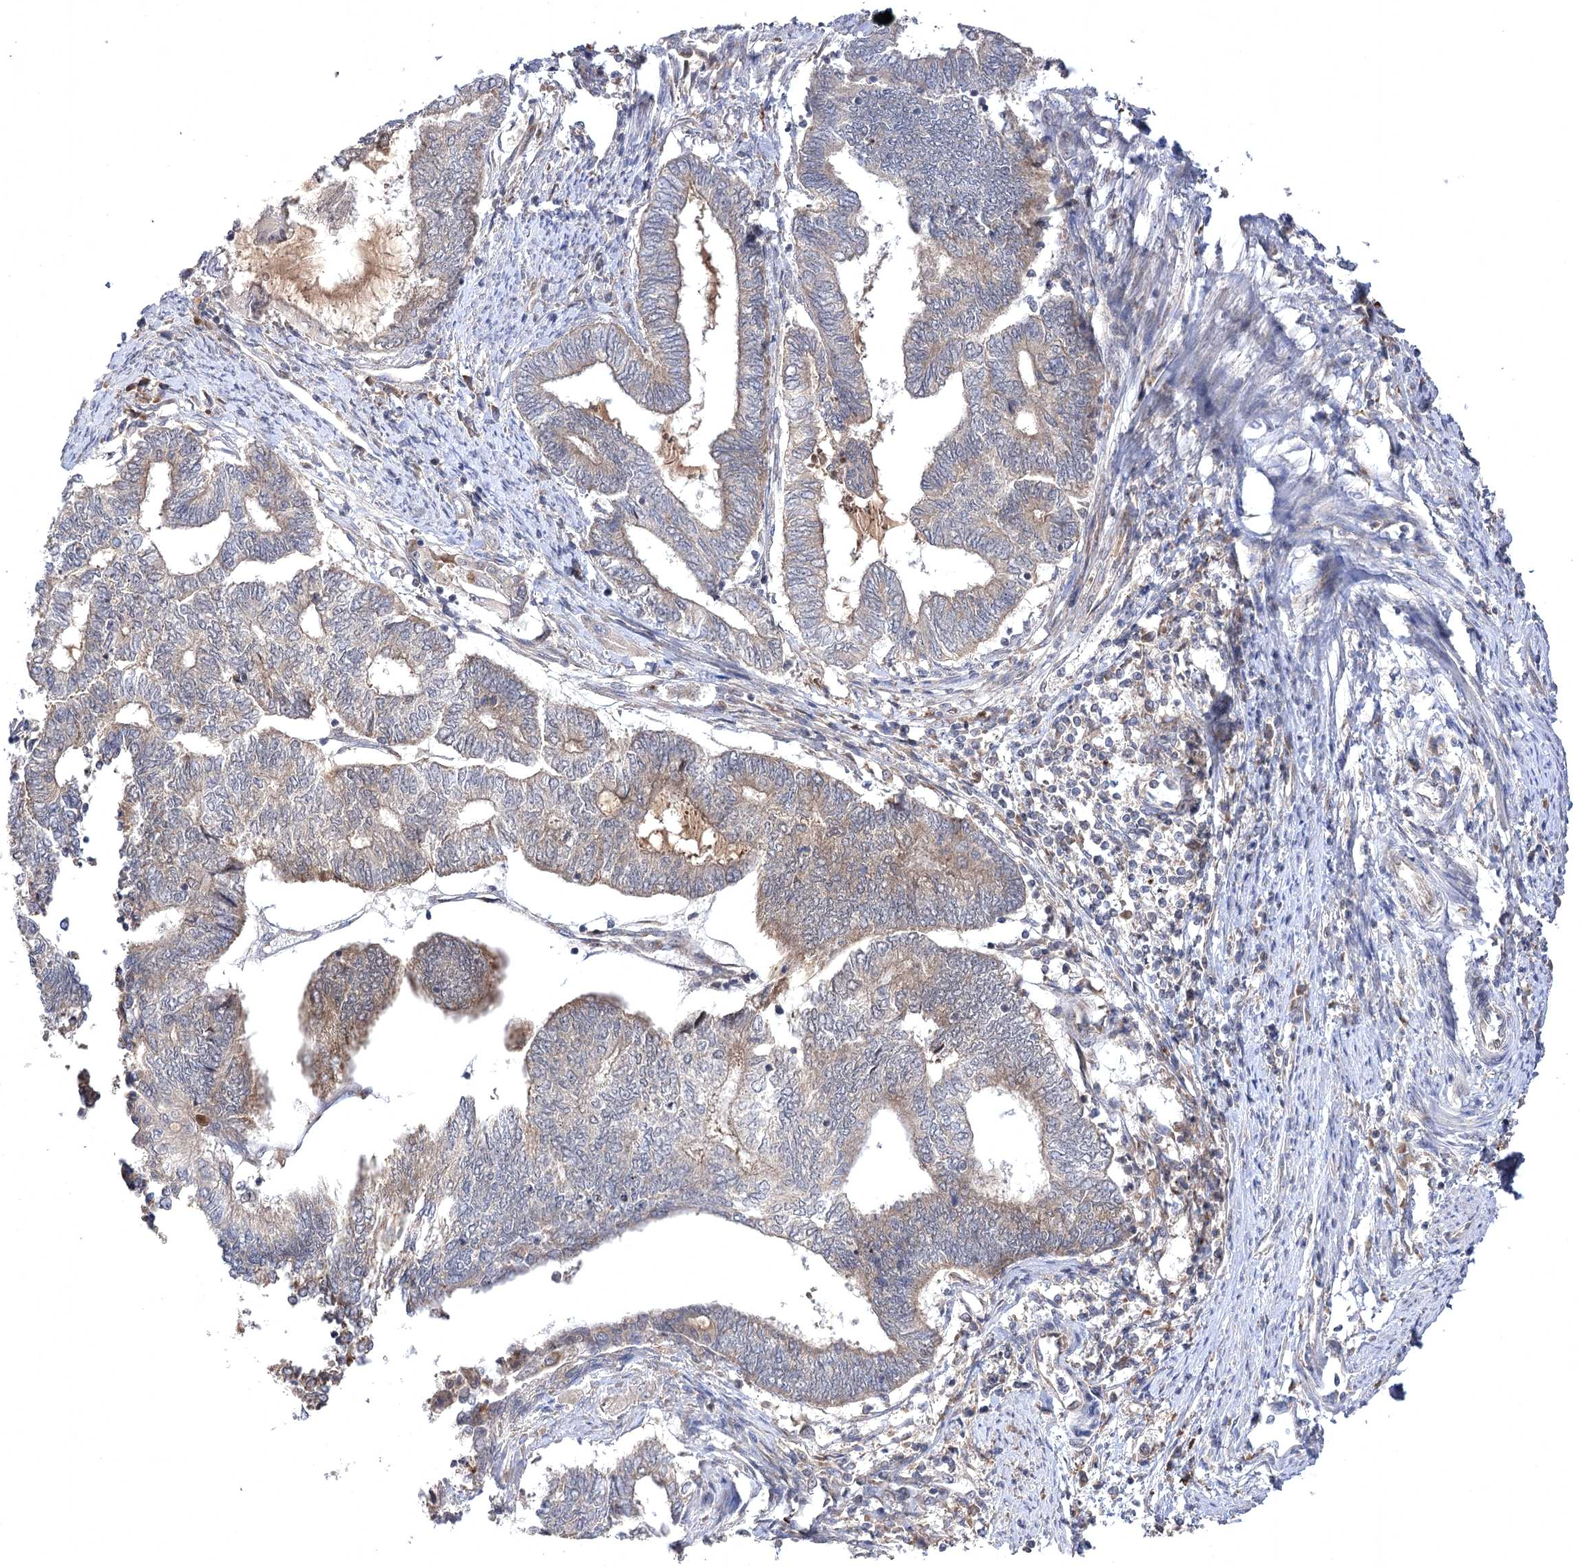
{"staining": {"intensity": "weak", "quantity": "25%-75%", "location": "cytoplasmic/membranous"}, "tissue": "endometrial cancer", "cell_type": "Tumor cells", "image_type": "cancer", "snomed": [{"axis": "morphology", "description": "Adenocarcinoma, NOS"}, {"axis": "topography", "description": "Uterus"}, {"axis": "topography", "description": "Endometrium"}], "caption": "DAB (3,3'-diaminobenzidine) immunohistochemical staining of endometrial adenocarcinoma reveals weak cytoplasmic/membranous protein expression in approximately 25%-75% of tumor cells.", "gene": "BCR", "patient": {"sex": "female", "age": 70}}